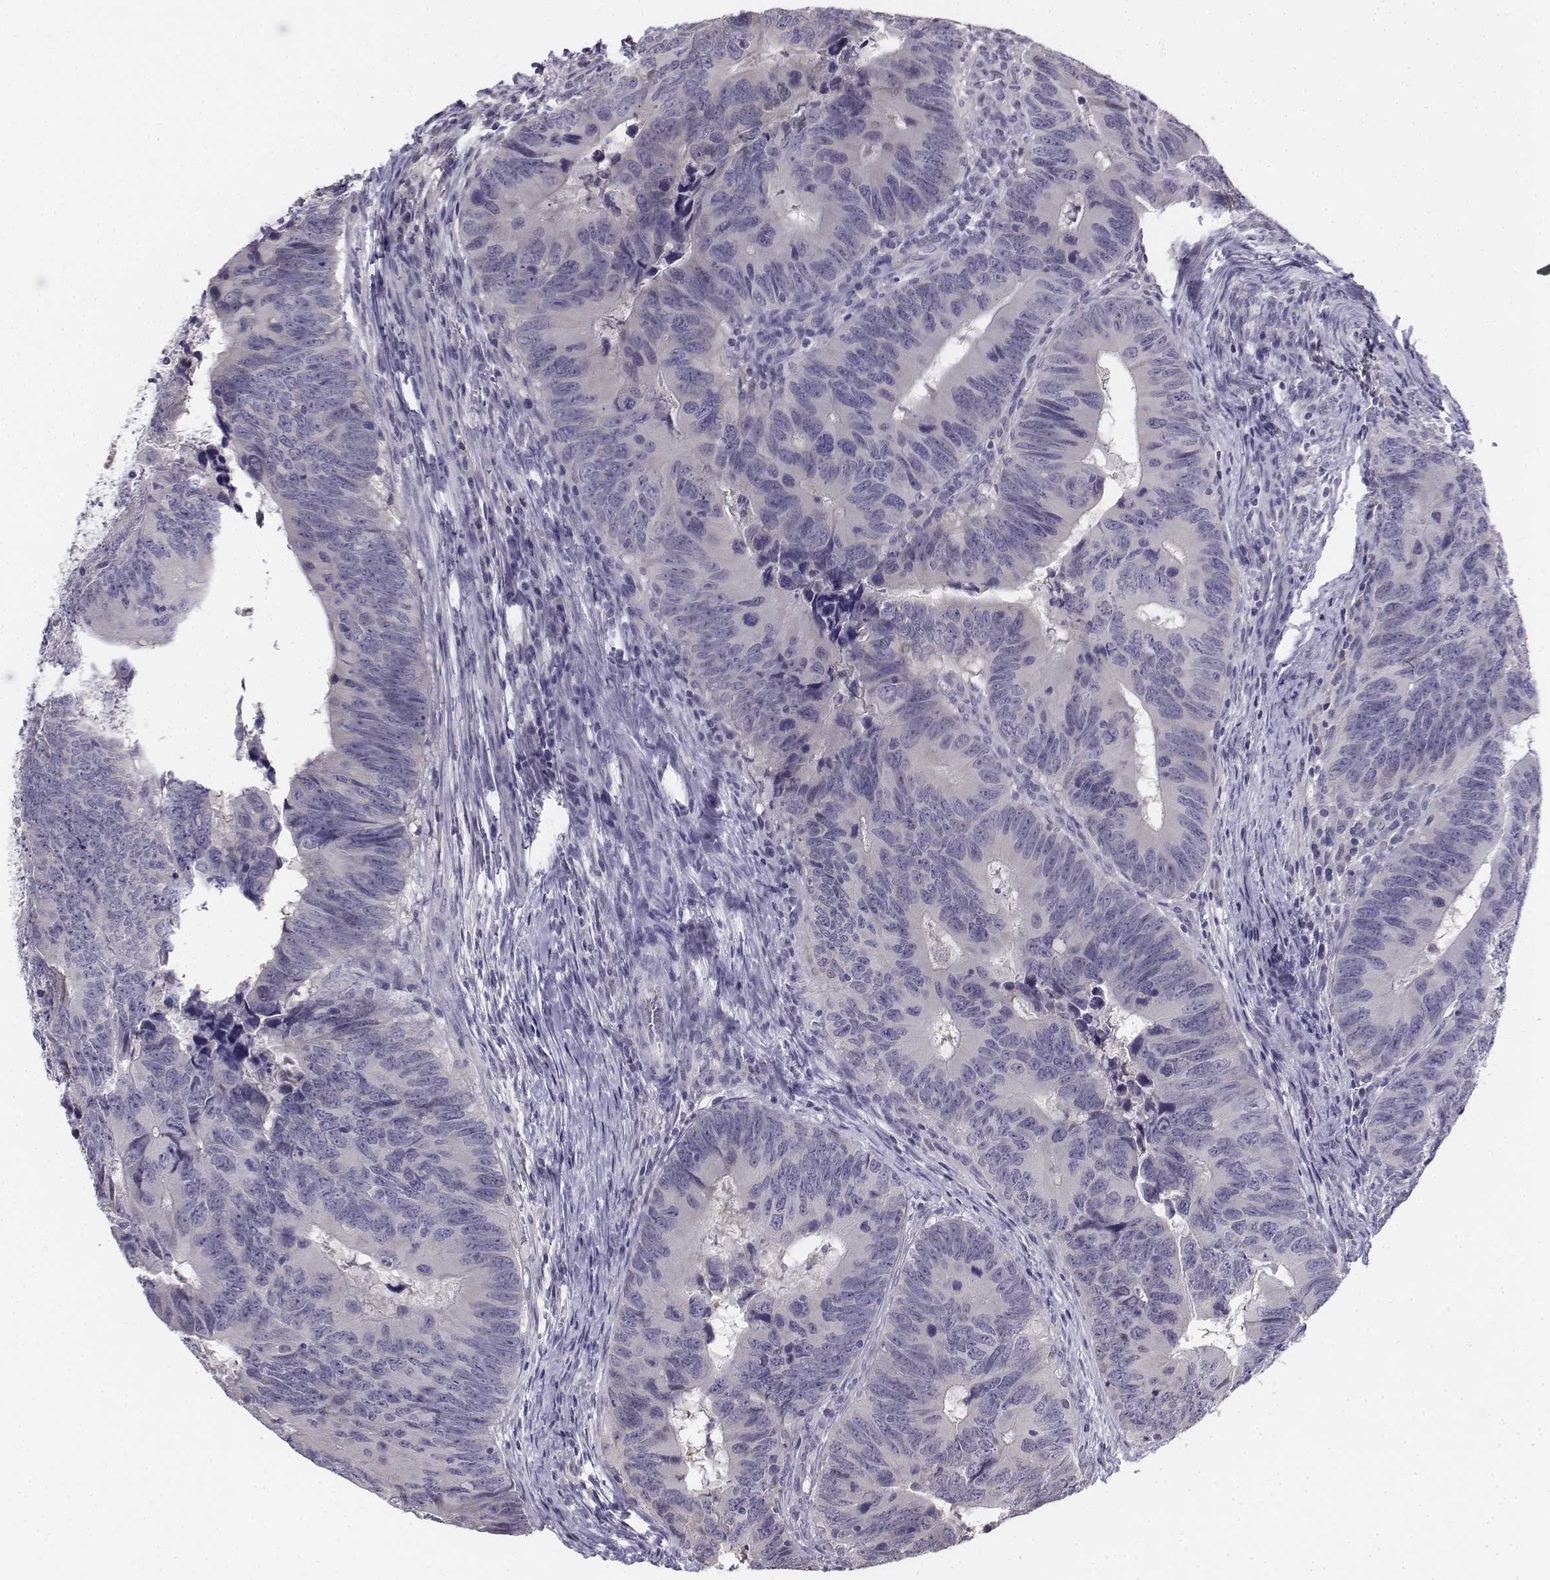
{"staining": {"intensity": "negative", "quantity": "none", "location": "none"}, "tissue": "colorectal cancer", "cell_type": "Tumor cells", "image_type": "cancer", "snomed": [{"axis": "morphology", "description": "Adenocarcinoma, NOS"}, {"axis": "topography", "description": "Colon"}], "caption": "Tumor cells show no significant protein staining in adenocarcinoma (colorectal).", "gene": "PENK", "patient": {"sex": "female", "age": 82}}